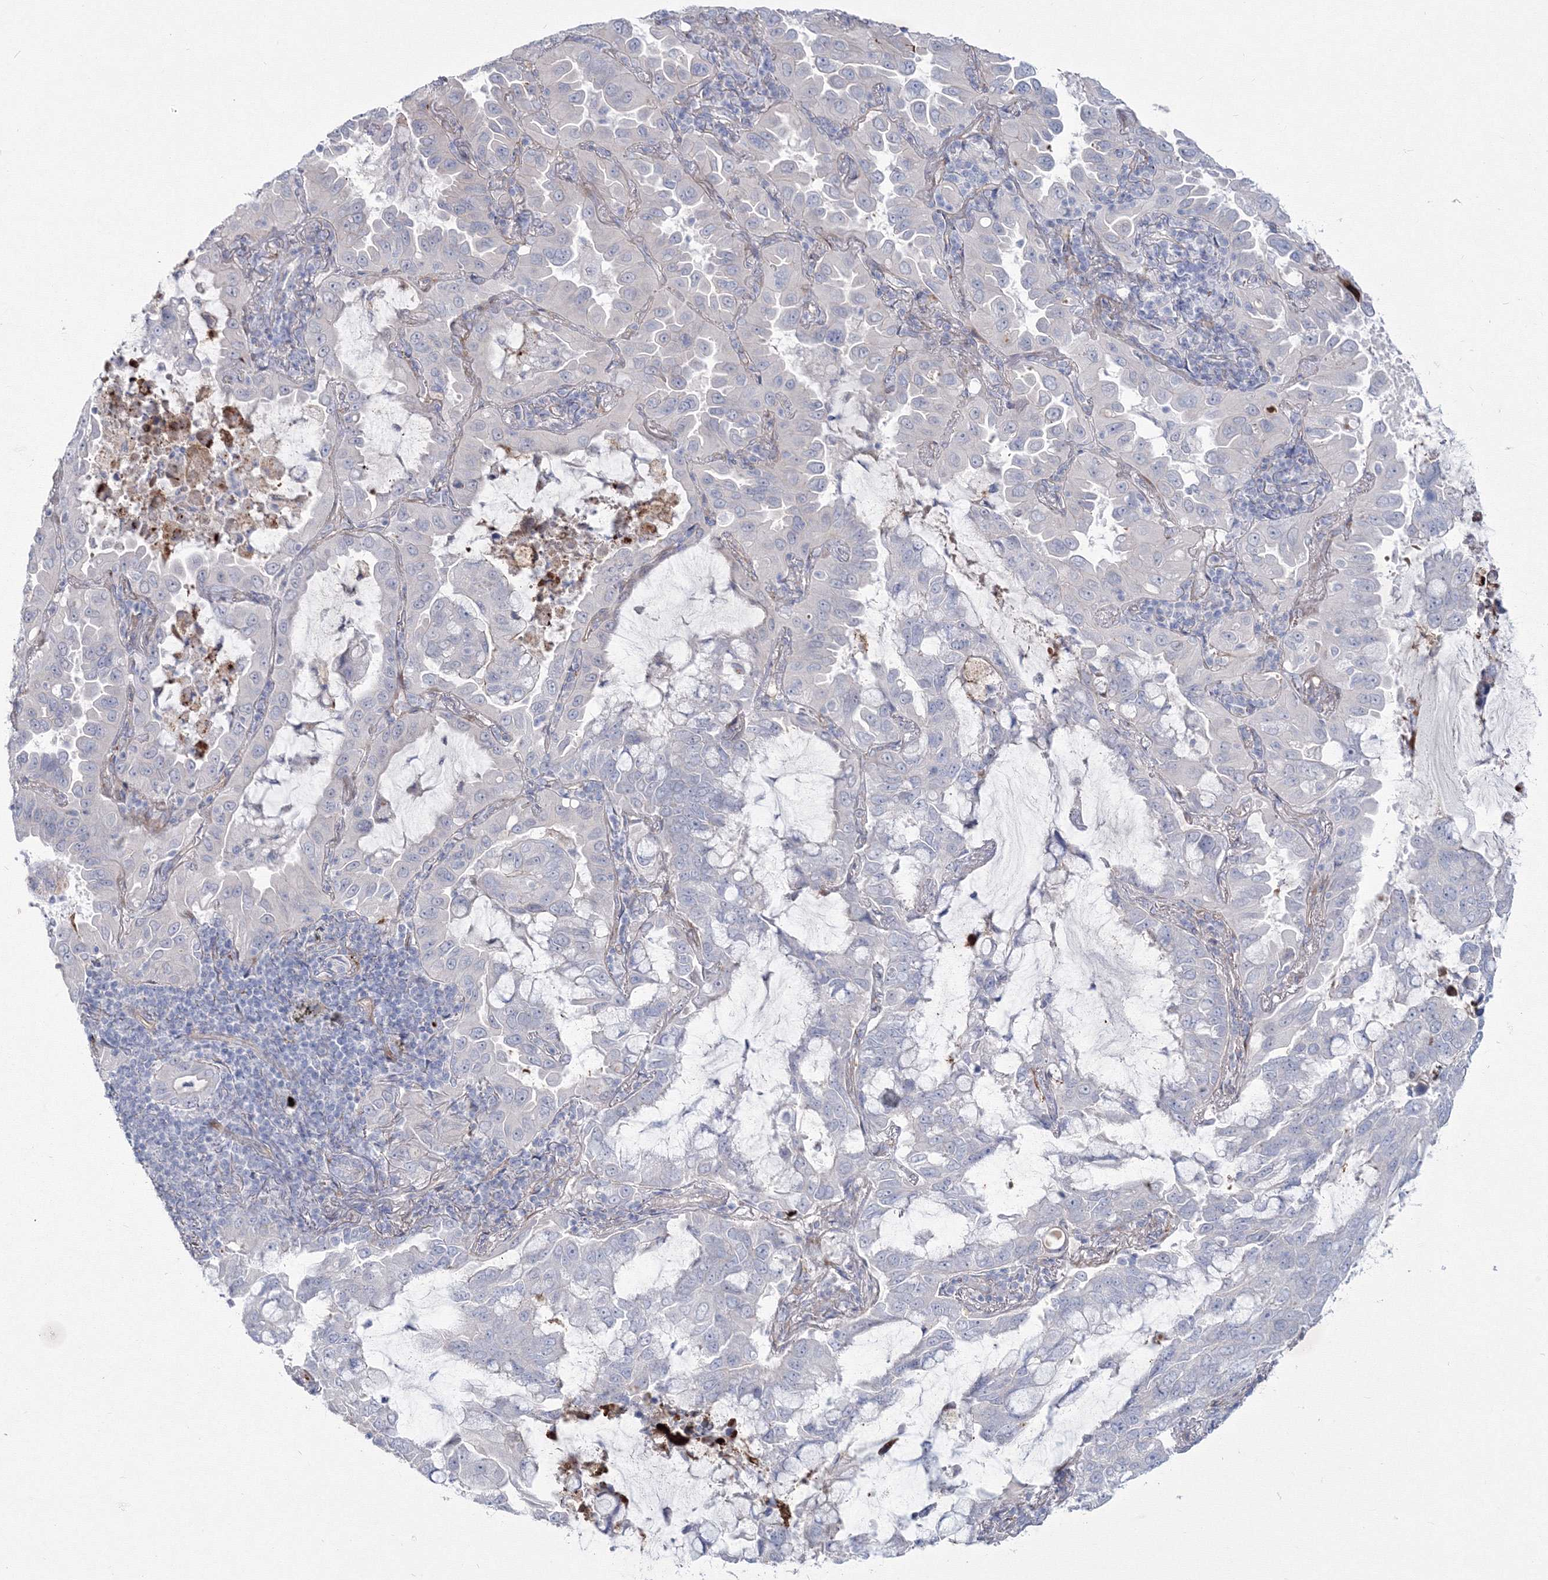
{"staining": {"intensity": "negative", "quantity": "none", "location": "none"}, "tissue": "lung cancer", "cell_type": "Tumor cells", "image_type": "cancer", "snomed": [{"axis": "morphology", "description": "Adenocarcinoma, NOS"}, {"axis": "topography", "description": "Lung"}], "caption": "Histopathology image shows no protein staining in tumor cells of lung cancer tissue.", "gene": "HYAL2", "patient": {"sex": "male", "age": 64}}